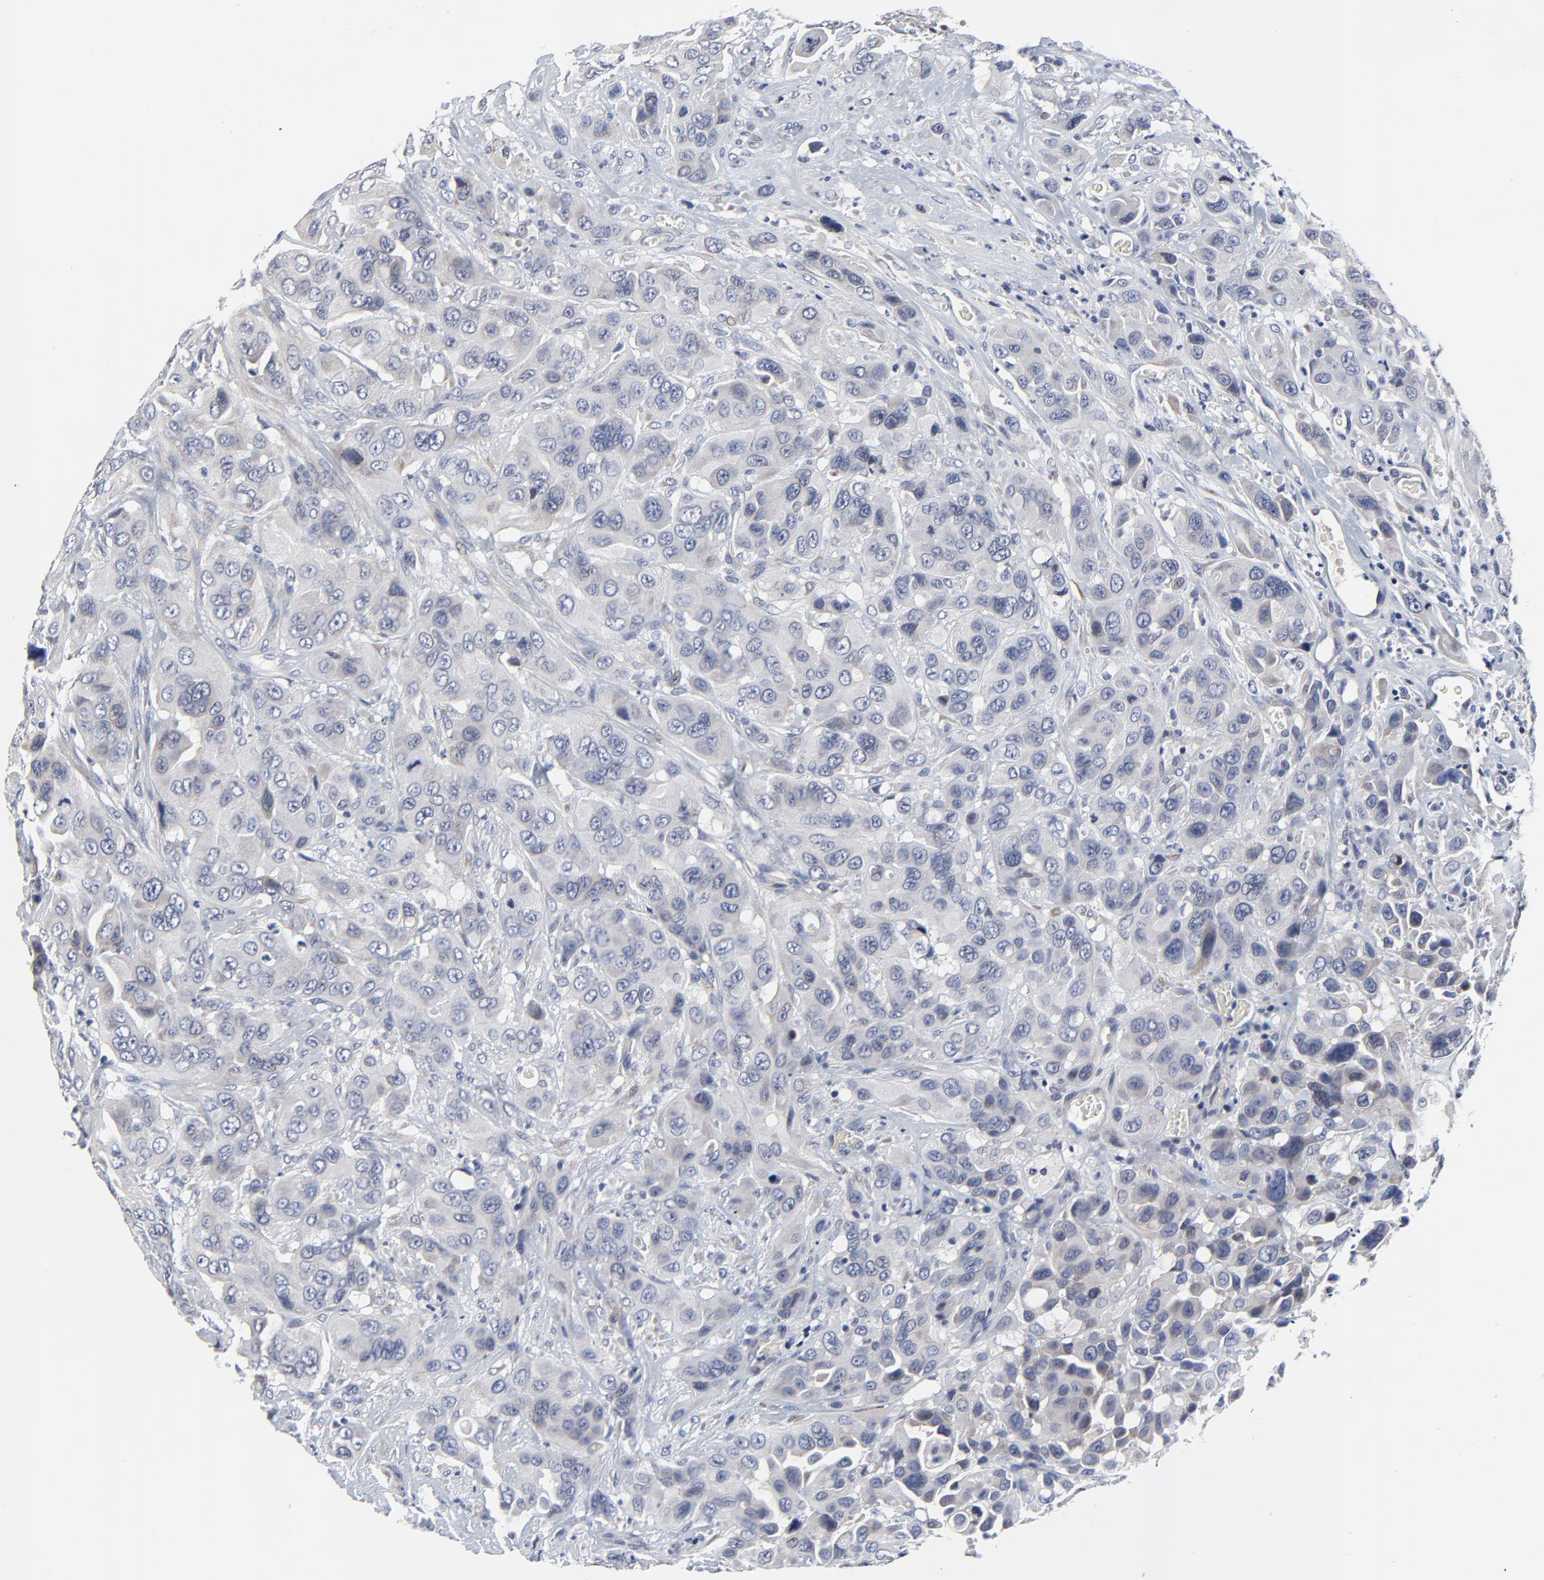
{"staining": {"intensity": "negative", "quantity": "none", "location": "none"}, "tissue": "urothelial cancer", "cell_type": "Tumor cells", "image_type": "cancer", "snomed": [{"axis": "morphology", "description": "Urothelial carcinoma, High grade"}, {"axis": "topography", "description": "Urinary bladder"}], "caption": "High power microscopy micrograph of an IHC micrograph of high-grade urothelial carcinoma, revealing no significant staining in tumor cells.", "gene": "NLGN3", "patient": {"sex": "male", "age": 73}}